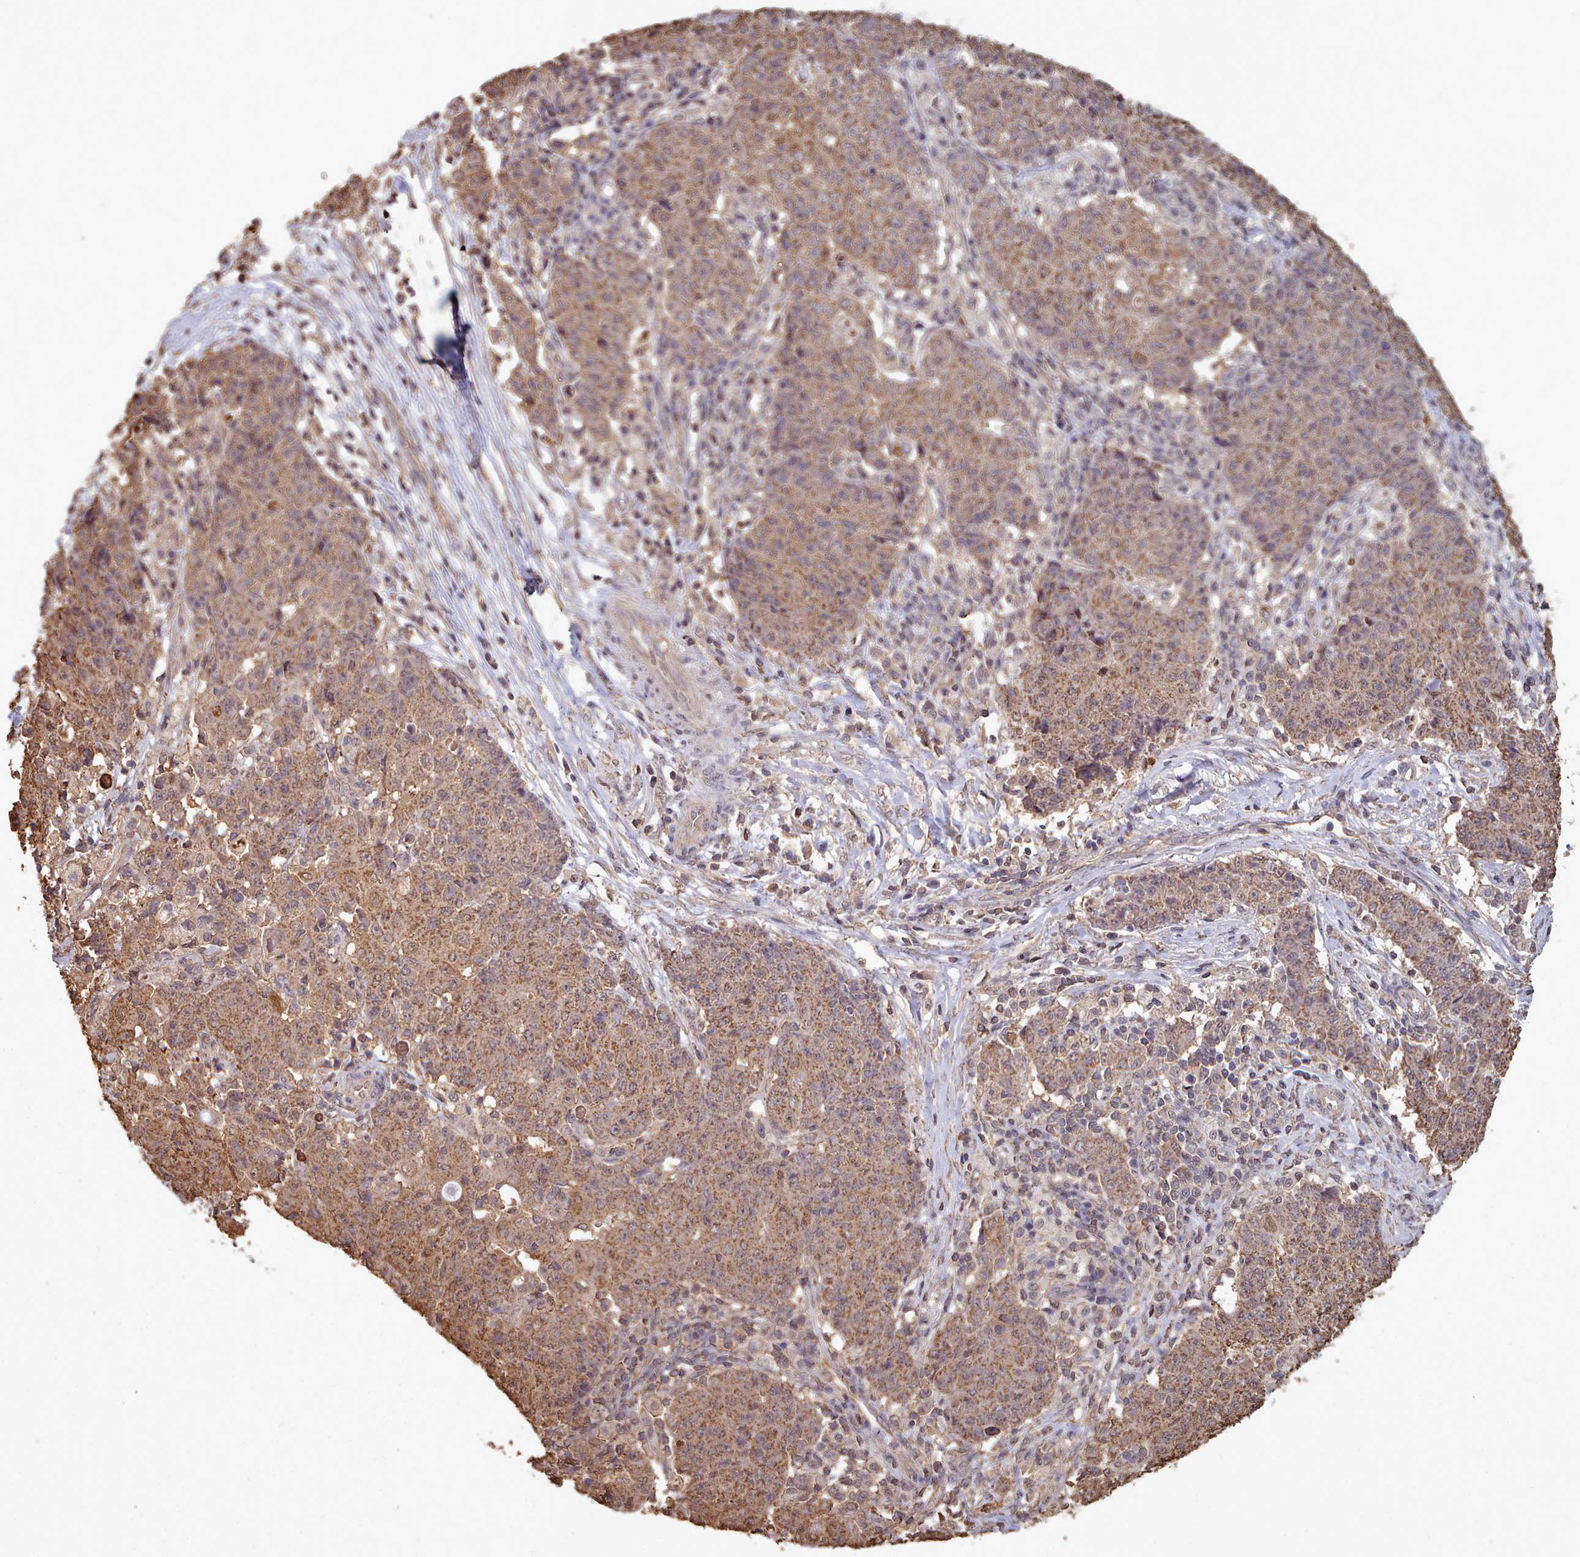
{"staining": {"intensity": "moderate", "quantity": ">75%", "location": "cytoplasmic/membranous"}, "tissue": "ovarian cancer", "cell_type": "Tumor cells", "image_type": "cancer", "snomed": [{"axis": "morphology", "description": "Carcinoma, endometroid"}, {"axis": "topography", "description": "Ovary"}], "caption": "Tumor cells reveal moderate cytoplasmic/membranous positivity in about >75% of cells in ovarian cancer (endometroid carcinoma).", "gene": "METRN", "patient": {"sex": "female", "age": 42}}